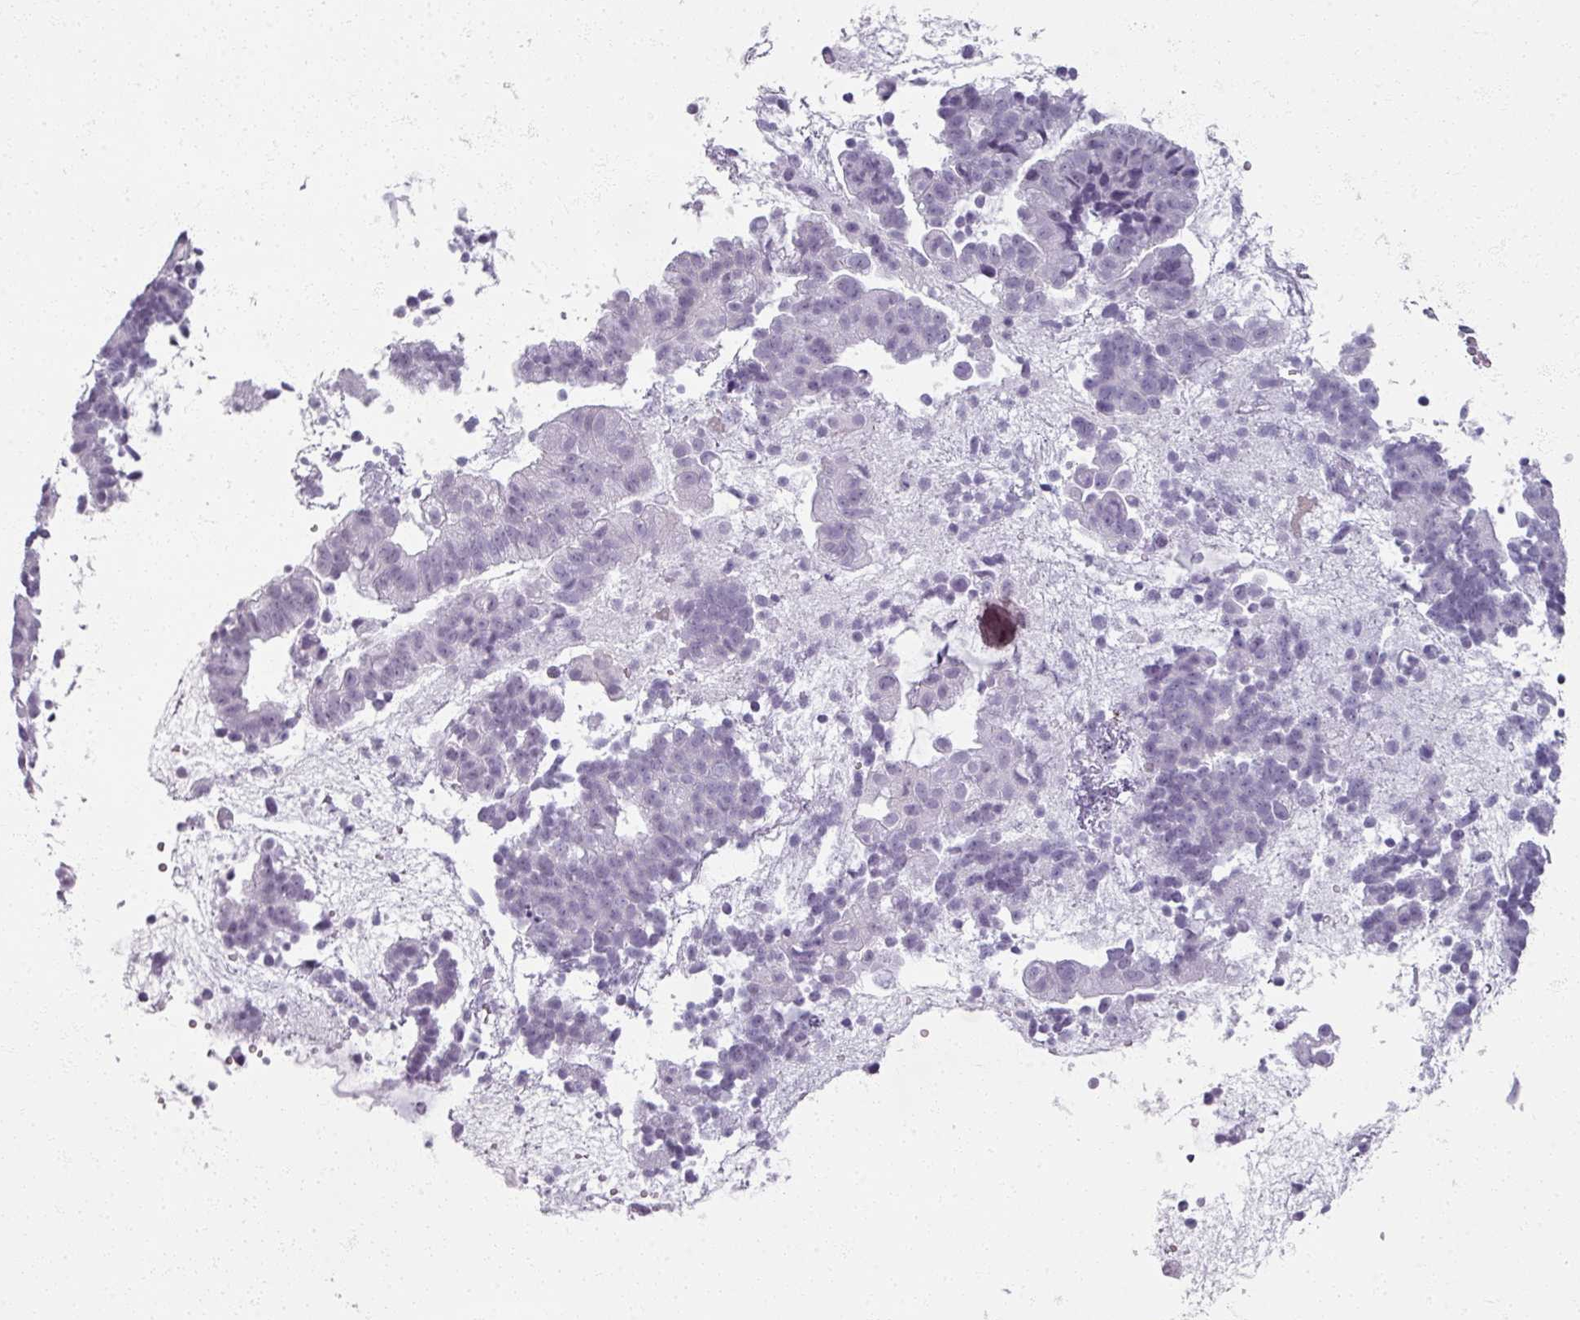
{"staining": {"intensity": "negative", "quantity": "none", "location": "none"}, "tissue": "endometrial cancer", "cell_type": "Tumor cells", "image_type": "cancer", "snomed": [{"axis": "morphology", "description": "Adenocarcinoma, NOS"}, {"axis": "topography", "description": "Endometrium"}], "caption": "Adenocarcinoma (endometrial) was stained to show a protein in brown. There is no significant positivity in tumor cells.", "gene": "RFPL2", "patient": {"sex": "female", "age": 76}}